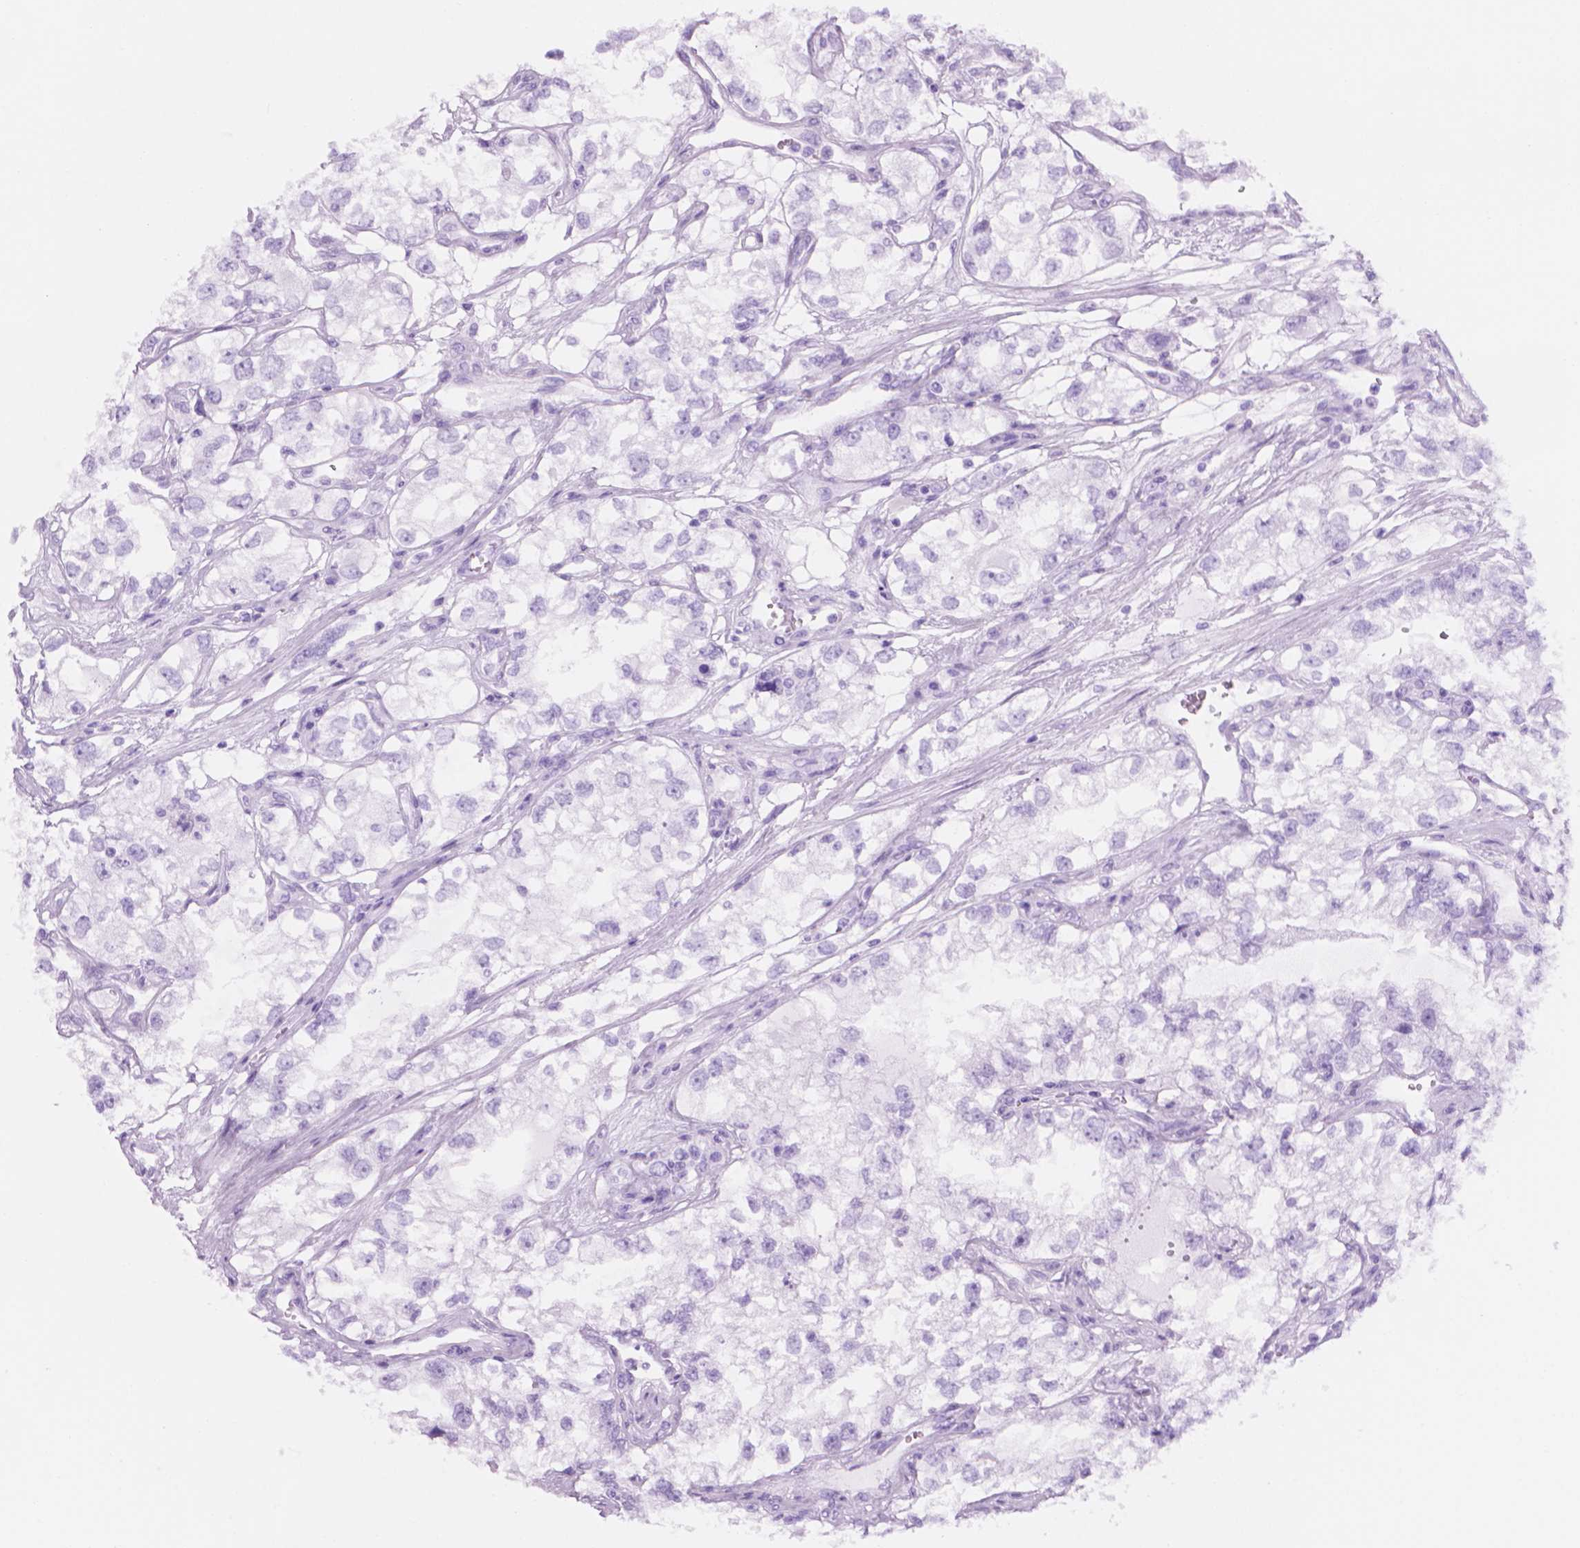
{"staining": {"intensity": "negative", "quantity": "none", "location": "none"}, "tissue": "renal cancer", "cell_type": "Tumor cells", "image_type": "cancer", "snomed": [{"axis": "morphology", "description": "Adenocarcinoma, NOS"}, {"axis": "topography", "description": "Kidney"}], "caption": "Protein analysis of adenocarcinoma (renal) demonstrates no significant staining in tumor cells. Nuclei are stained in blue.", "gene": "ENO2", "patient": {"sex": "female", "age": 59}}